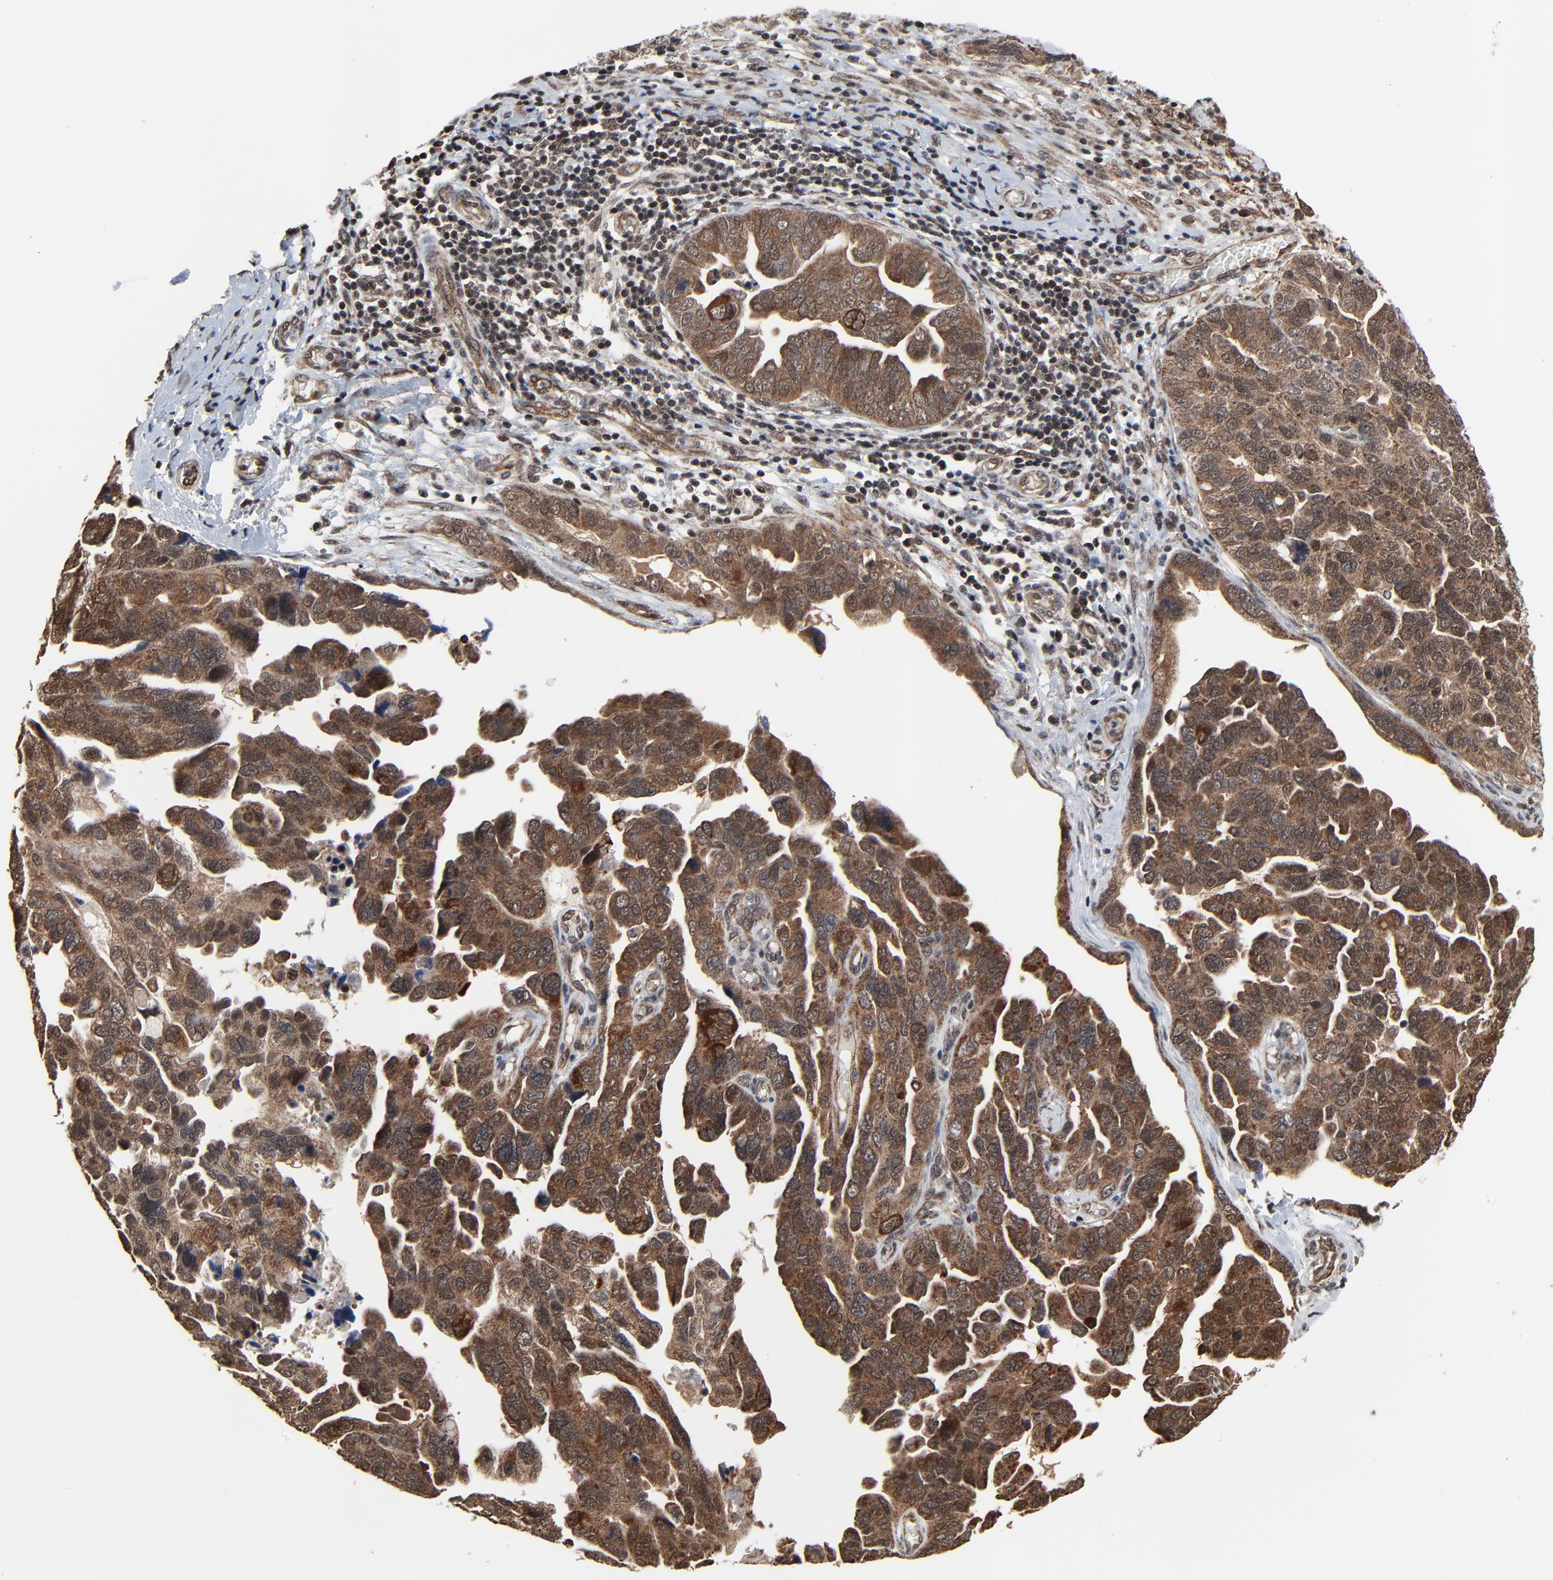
{"staining": {"intensity": "moderate", "quantity": "25%-75%", "location": "cytoplasmic/membranous"}, "tissue": "ovarian cancer", "cell_type": "Tumor cells", "image_type": "cancer", "snomed": [{"axis": "morphology", "description": "Cystadenocarcinoma, serous, NOS"}, {"axis": "topography", "description": "Ovary"}], "caption": "Immunohistochemistry (IHC) micrograph of human ovarian cancer (serous cystadenocarcinoma) stained for a protein (brown), which reveals medium levels of moderate cytoplasmic/membranous staining in about 25%-75% of tumor cells.", "gene": "RHOJ", "patient": {"sex": "female", "age": 64}}